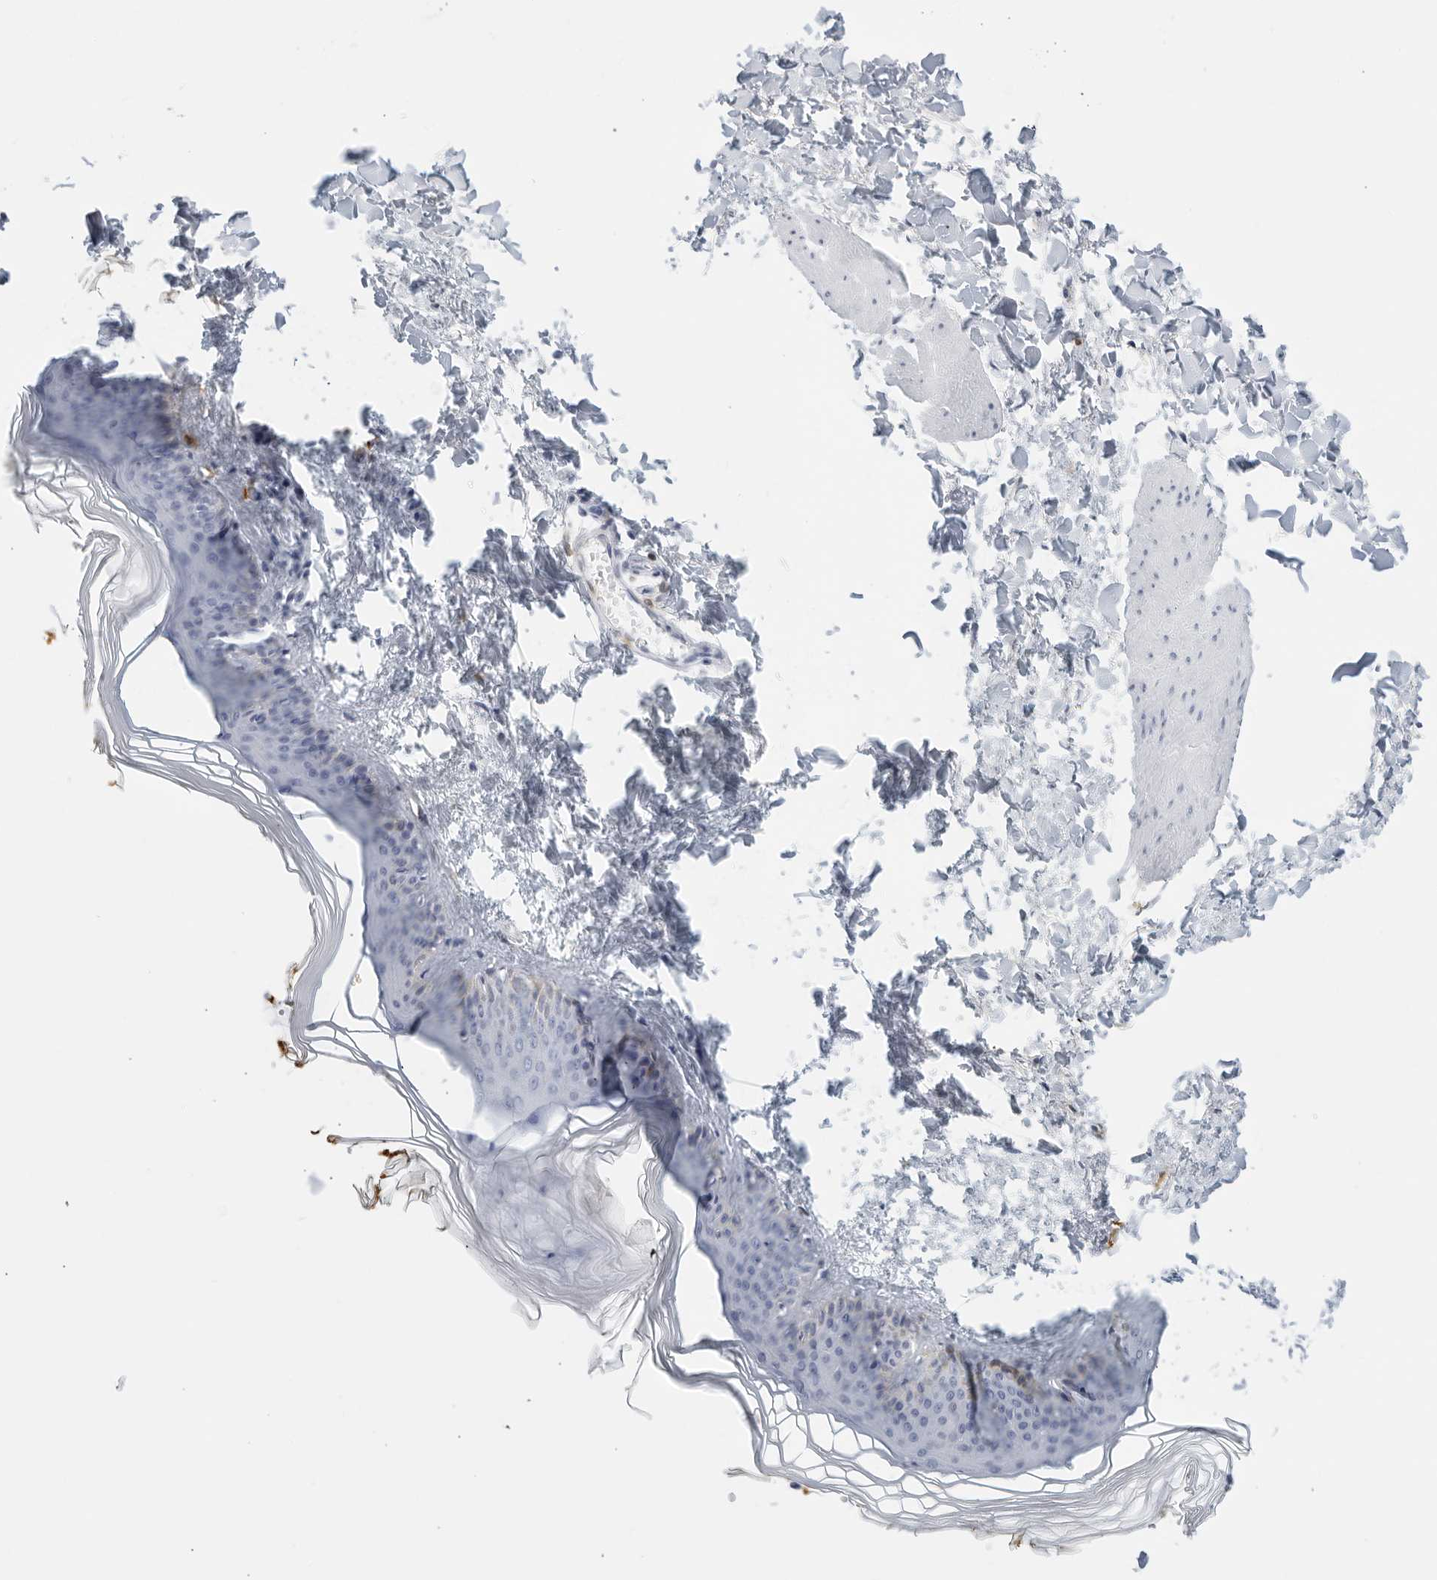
{"staining": {"intensity": "negative", "quantity": "none", "location": "none"}, "tissue": "skin", "cell_type": "Fibroblasts", "image_type": "normal", "snomed": [{"axis": "morphology", "description": "Normal tissue, NOS"}, {"axis": "topography", "description": "Skin"}], "caption": "Immunohistochemistry (IHC) image of benign human skin stained for a protein (brown), which shows no positivity in fibroblasts. The staining was performed using DAB (3,3'-diaminobenzidine) to visualize the protein expression in brown, while the nuclei were stained in blue with hematoxylin (Magnification: 20x).", "gene": "FGG", "patient": {"sex": "female", "age": 27}}